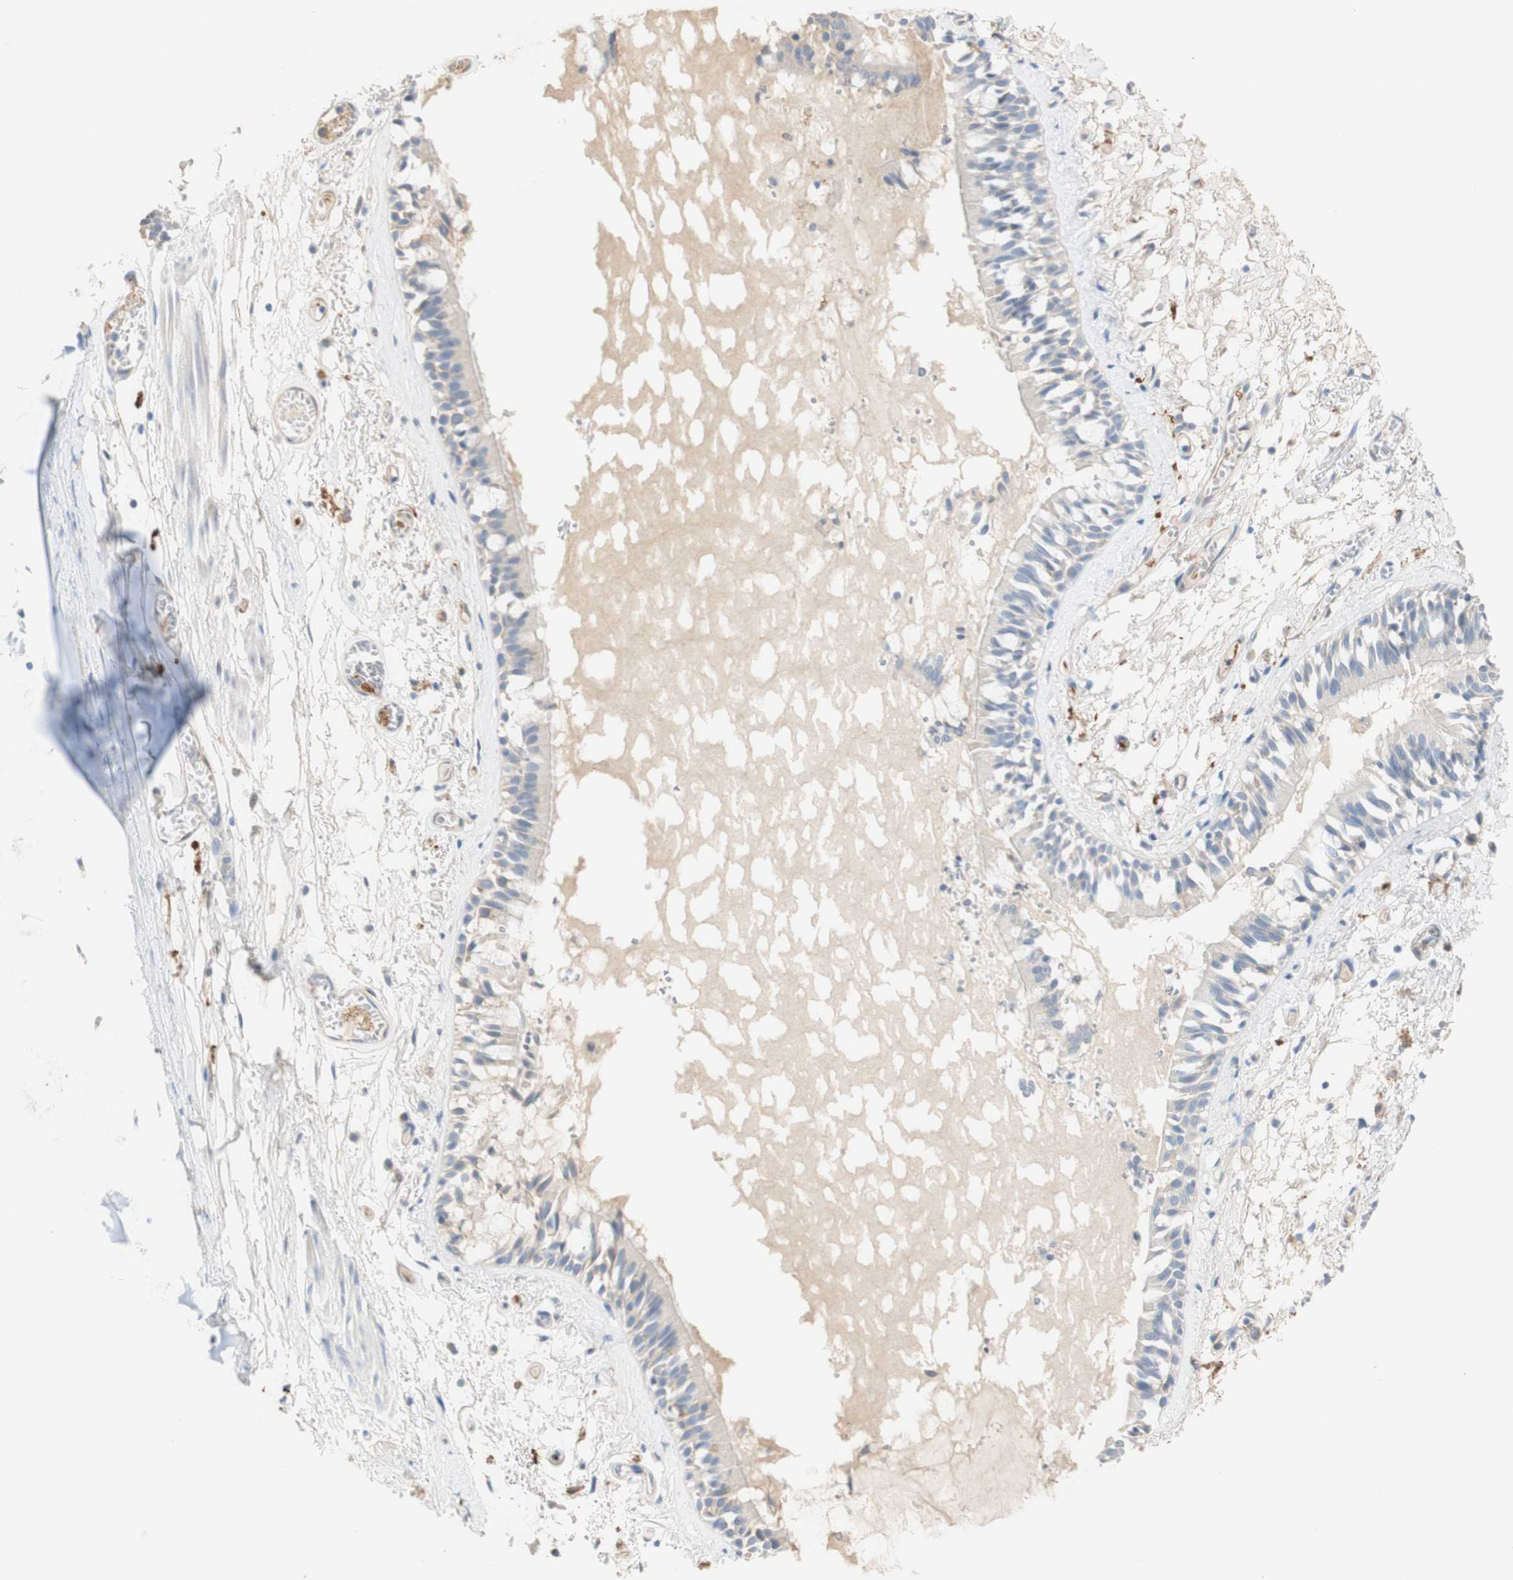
{"staining": {"intensity": "weak", "quantity": "25%-75%", "location": "cytoplasmic/membranous"}, "tissue": "bronchus", "cell_type": "Respiratory epithelial cells", "image_type": "normal", "snomed": [{"axis": "morphology", "description": "Normal tissue, NOS"}, {"axis": "morphology", "description": "Inflammation, NOS"}, {"axis": "topography", "description": "Cartilage tissue"}, {"axis": "topography", "description": "Lung"}], "caption": "A histopathology image showing weak cytoplasmic/membranous staining in about 25%-75% of respiratory epithelial cells in benign bronchus, as visualized by brown immunohistochemical staining.", "gene": "FCGRT", "patient": {"sex": "male", "age": 71}}